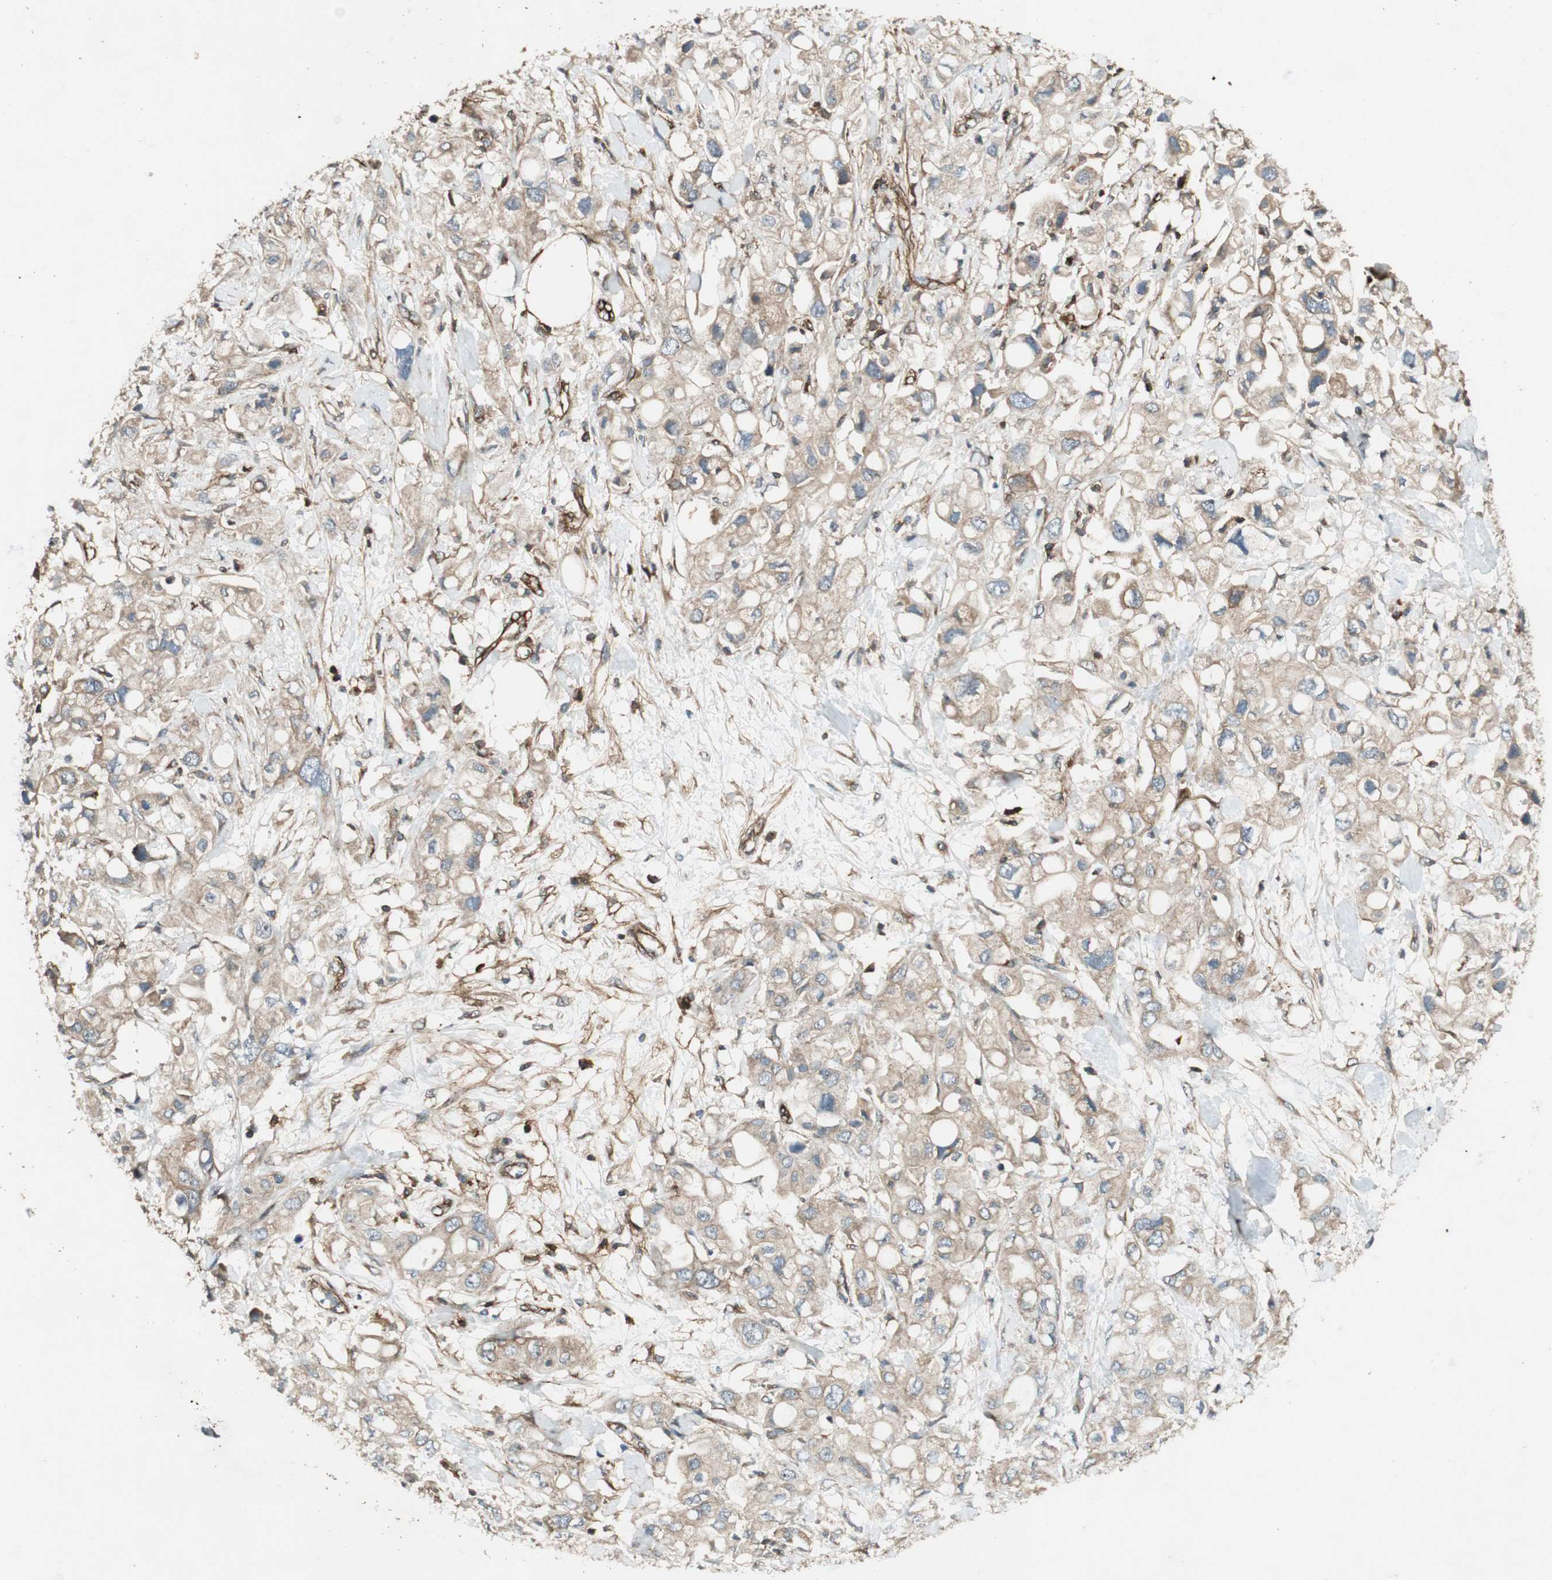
{"staining": {"intensity": "weak", "quantity": ">75%", "location": "cytoplasmic/membranous"}, "tissue": "pancreatic cancer", "cell_type": "Tumor cells", "image_type": "cancer", "snomed": [{"axis": "morphology", "description": "Adenocarcinoma, NOS"}, {"axis": "topography", "description": "Pancreas"}], "caption": "Human pancreatic cancer stained with a protein marker displays weak staining in tumor cells.", "gene": "BTN3A3", "patient": {"sex": "female", "age": 56}}